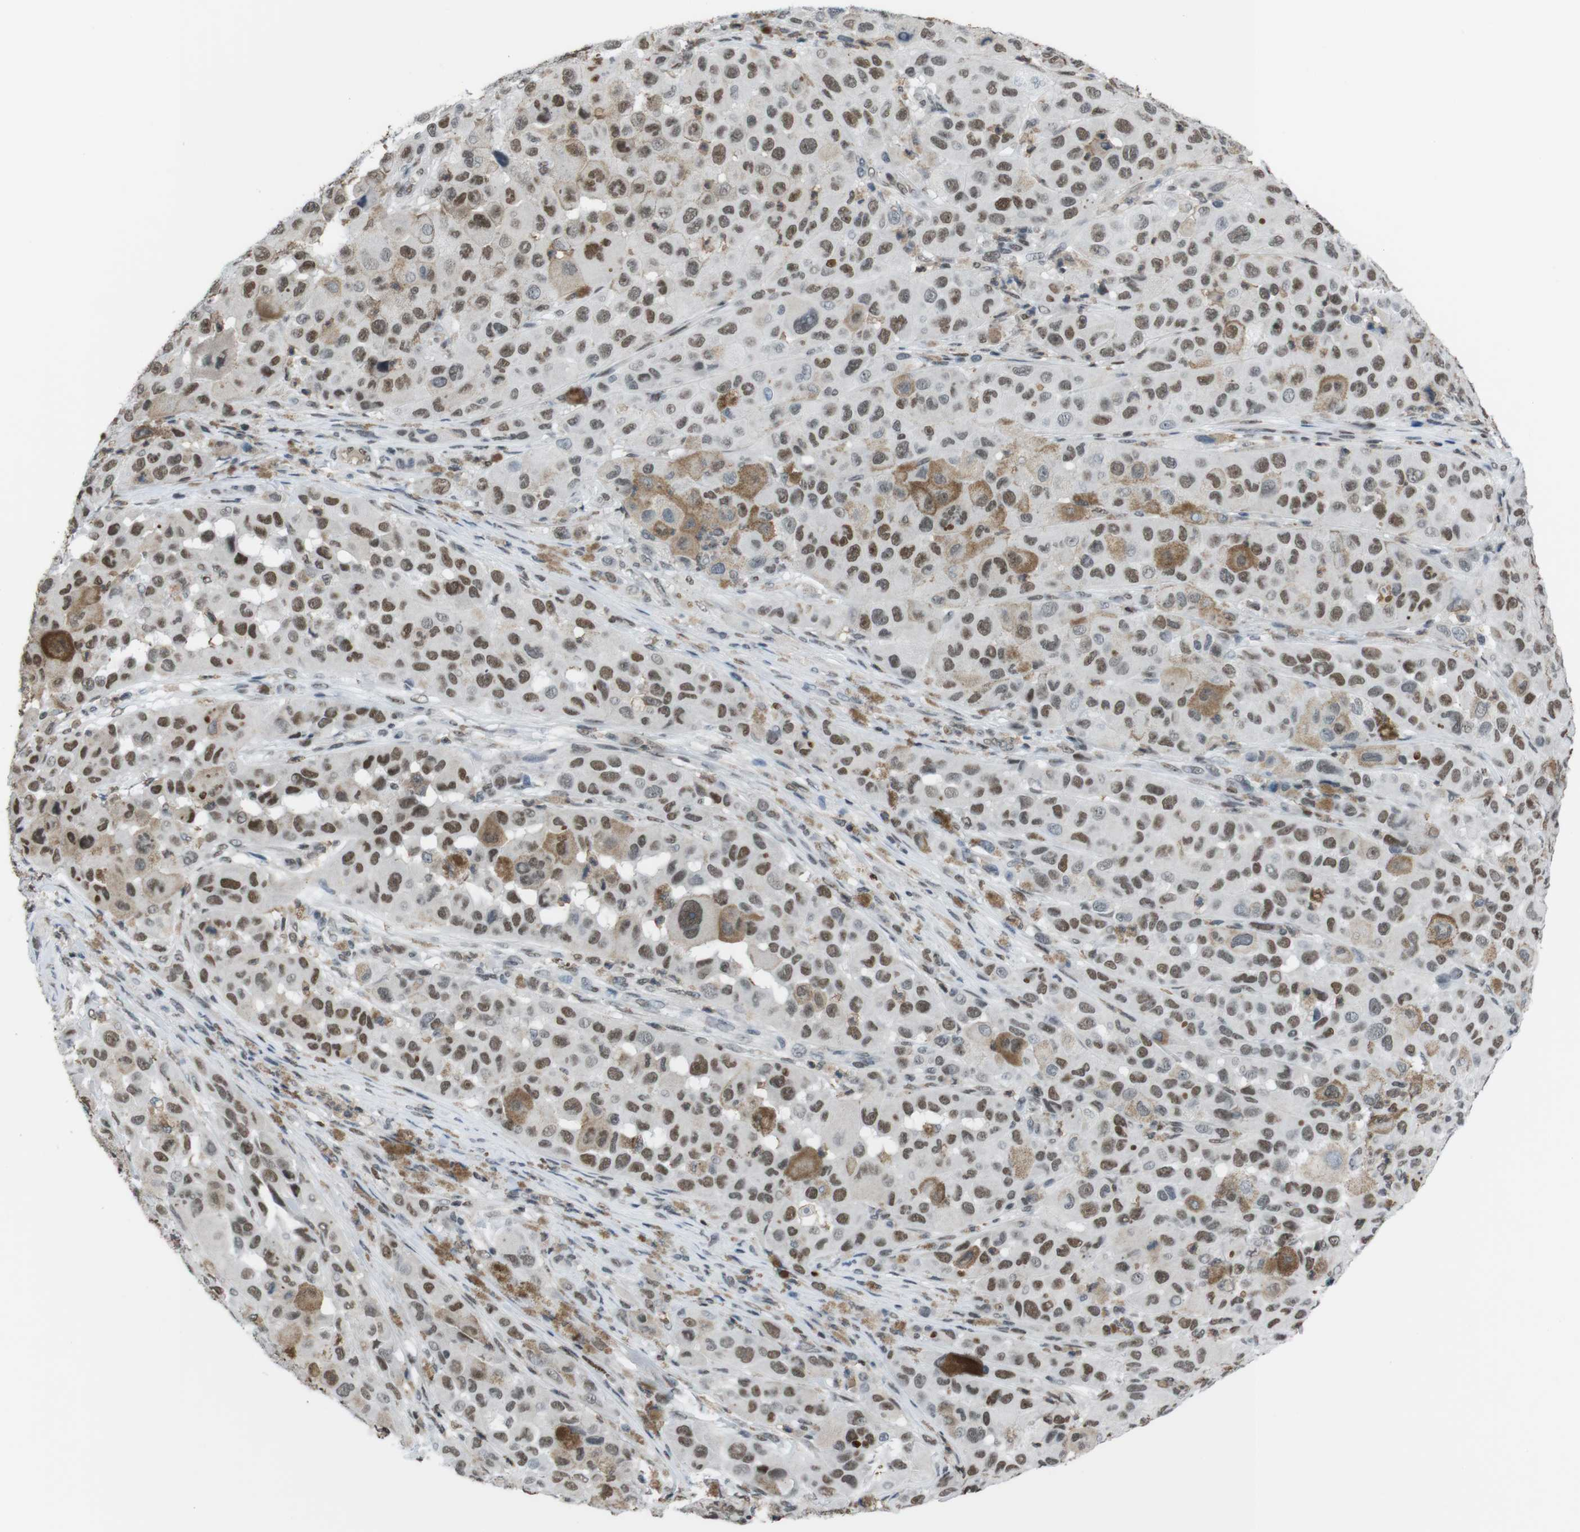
{"staining": {"intensity": "moderate", "quantity": ">75%", "location": "nuclear"}, "tissue": "melanoma", "cell_type": "Tumor cells", "image_type": "cancer", "snomed": [{"axis": "morphology", "description": "Malignant melanoma, NOS"}, {"axis": "topography", "description": "Skin"}], "caption": "A medium amount of moderate nuclear positivity is seen in about >75% of tumor cells in melanoma tissue. The staining is performed using DAB brown chromogen to label protein expression. The nuclei are counter-stained blue using hematoxylin.", "gene": "SUB1", "patient": {"sex": "male", "age": 96}}